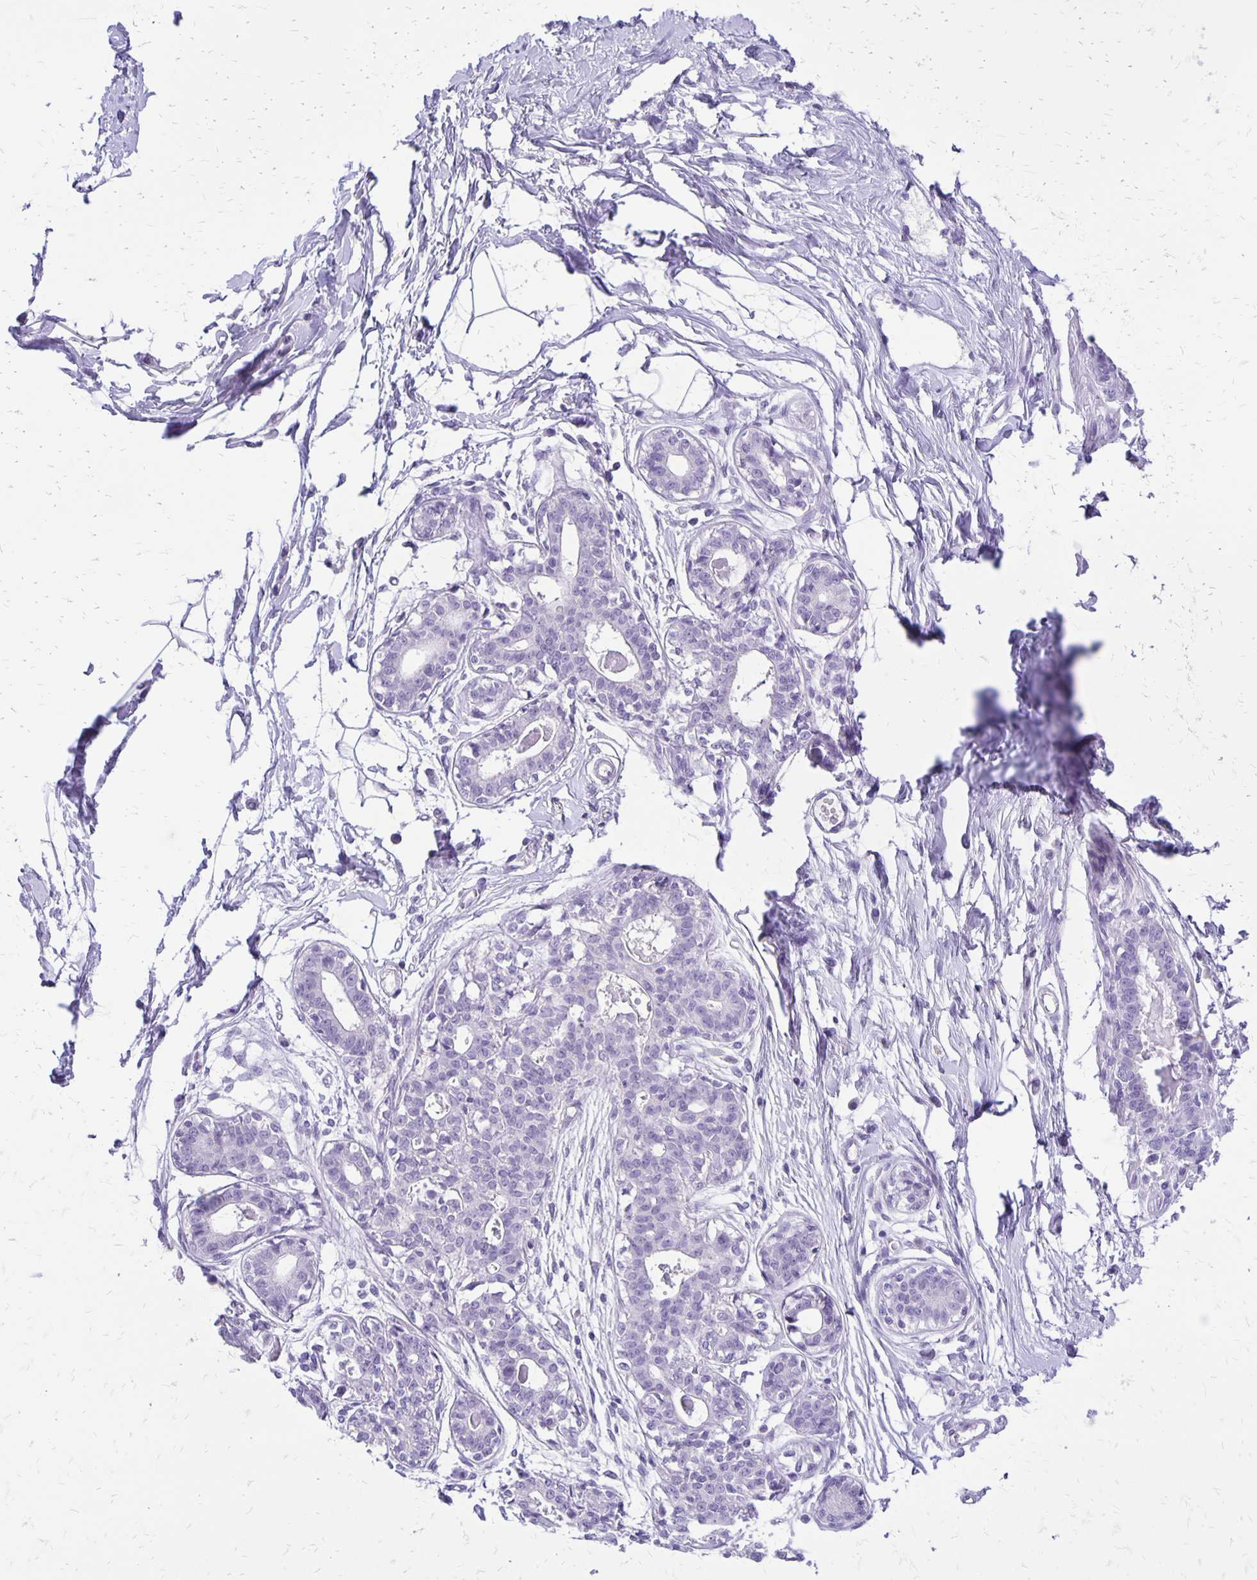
{"staining": {"intensity": "negative", "quantity": "none", "location": "none"}, "tissue": "breast", "cell_type": "Adipocytes", "image_type": "normal", "snomed": [{"axis": "morphology", "description": "Normal tissue, NOS"}, {"axis": "topography", "description": "Breast"}], "caption": "A high-resolution image shows immunohistochemistry staining of normal breast, which shows no significant positivity in adipocytes. (Stains: DAB (3,3'-diaminobenzidine) immunohistochemistry with hematoxylin counter stain, Microscopy: brightfield microscopy at high magnification).", "gene": "ANKRD45", "patient": {"sex": "female", "age": 45}}